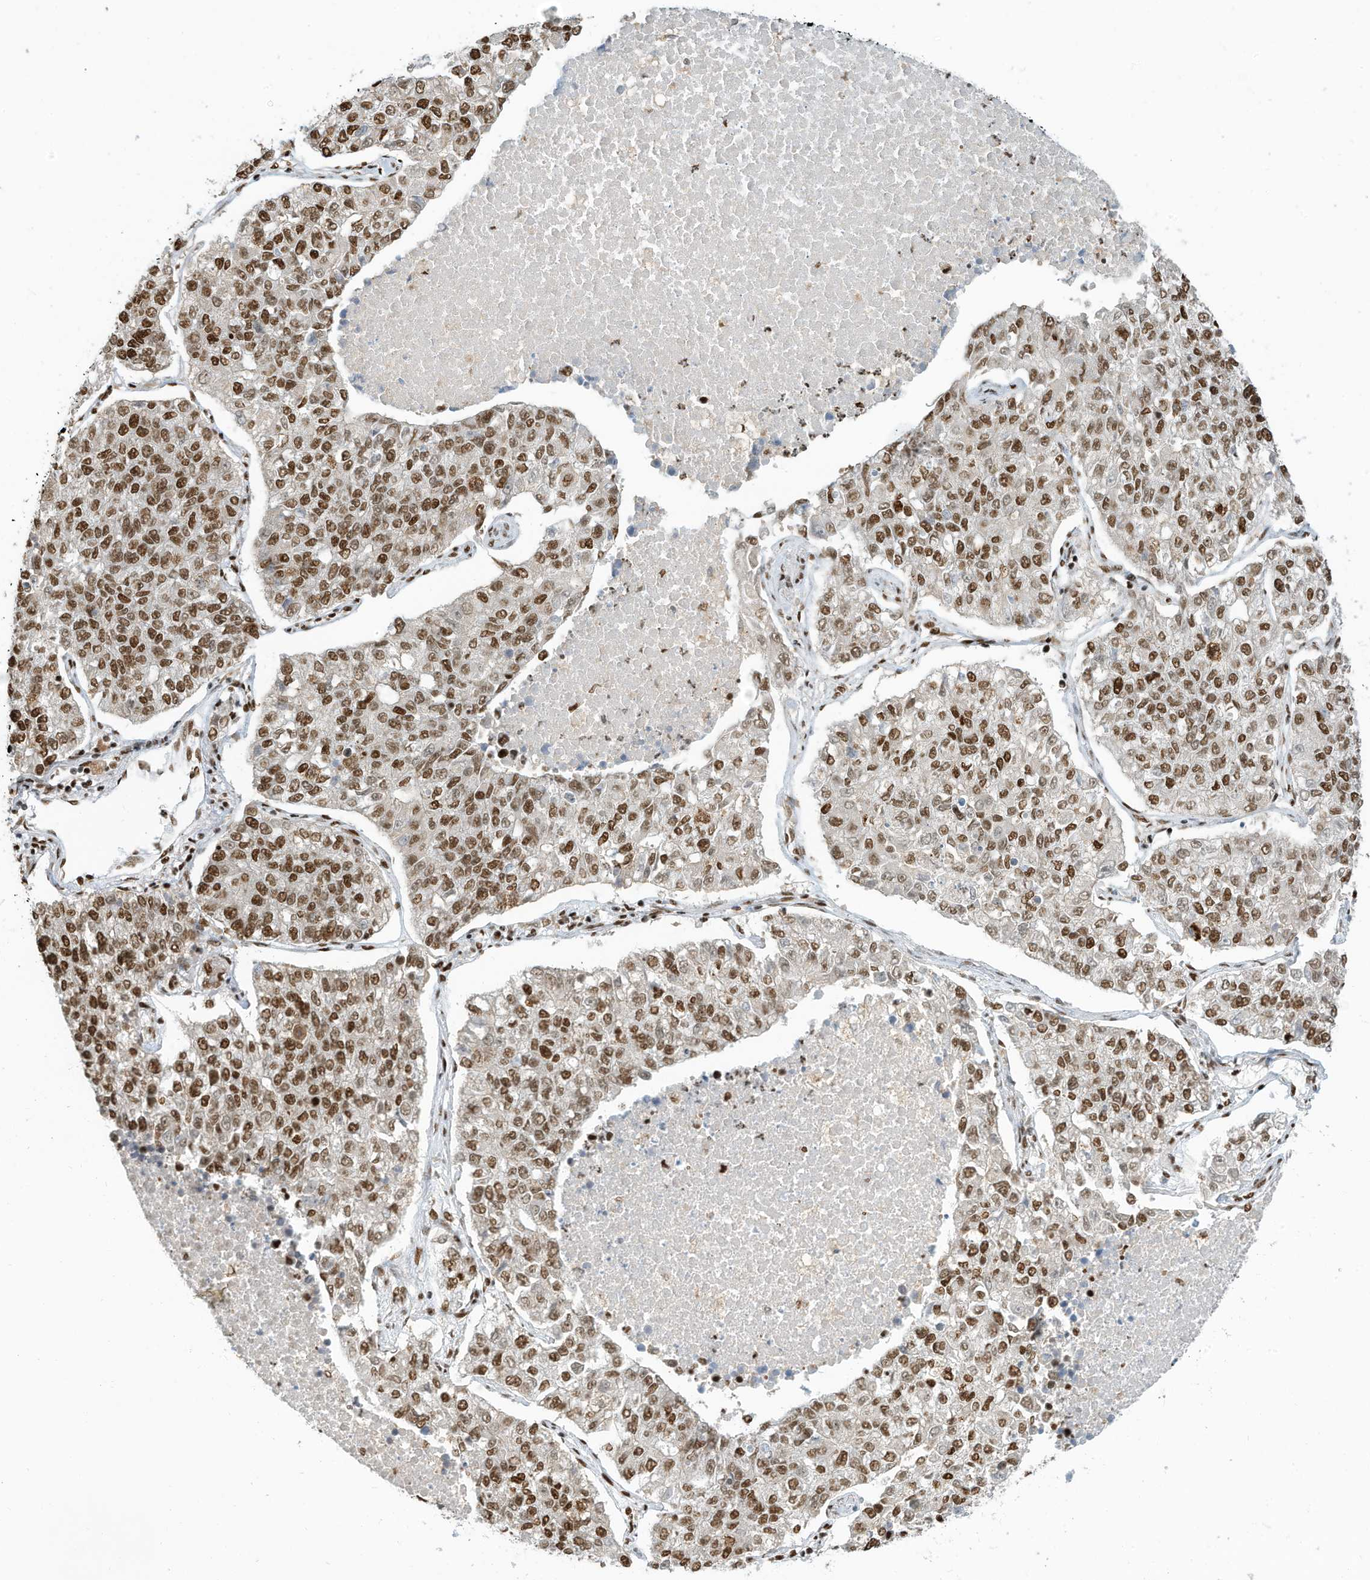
{"staining": {"intensity": "moderate", "quantity": ">75%", "location": "nuclear"}, "tissue": "lung cancer", "cell_type": "Tumor cells", "image_type": "cancer", "snomed": [{"axis": "morphology", "description": "Adenocarcinoma, NOS"}, {"axis": "topography", "description": "Lung"}], "caption": "Brown immunohistochemical staining in human lung cancer shows moderate nuclear expression in about >75% of tumor cells.", "gene": "SAMD15", "patient": {"sex": "male", "age": 49}}